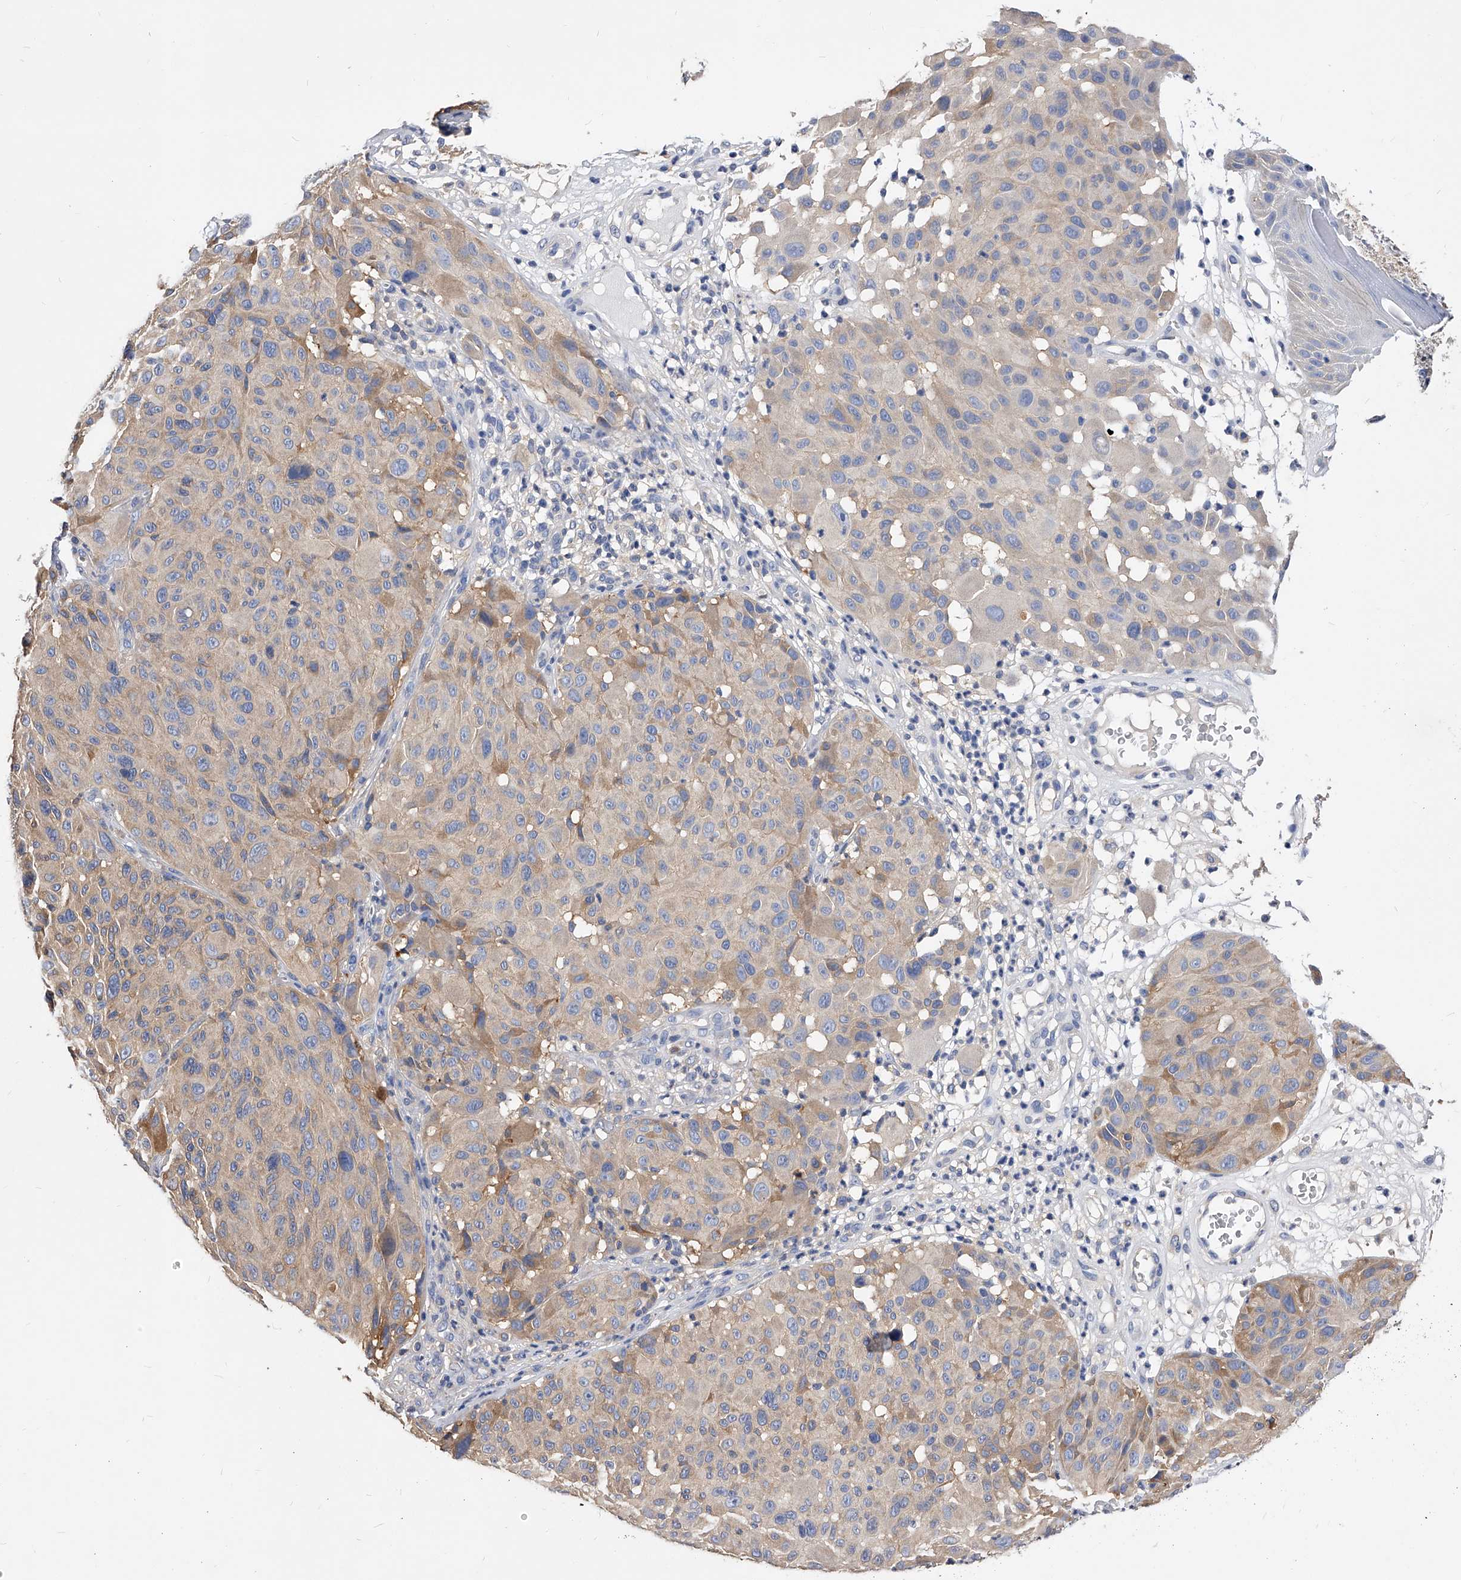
{"staining": {"intensity": "weak", "quantity": "25%-75%", "location": "cytoplasmic/membranous"}, "tissue": "melanoma", "cell_type": "Tumor cells", "image_type": "cancer", "snomed": [{"axis": "morphology", "description": "Malignant melanoma, NOS"}, {"axis": "topography", "description": "Skin"}], "caption": "The photomicrograph reveals a brown stain indicating the presence of a protein in the cytoplasmic/membranous of tumor cells in melanoma.", "gene": "APEH", "patient": {"sex": "male", "age": 83}}